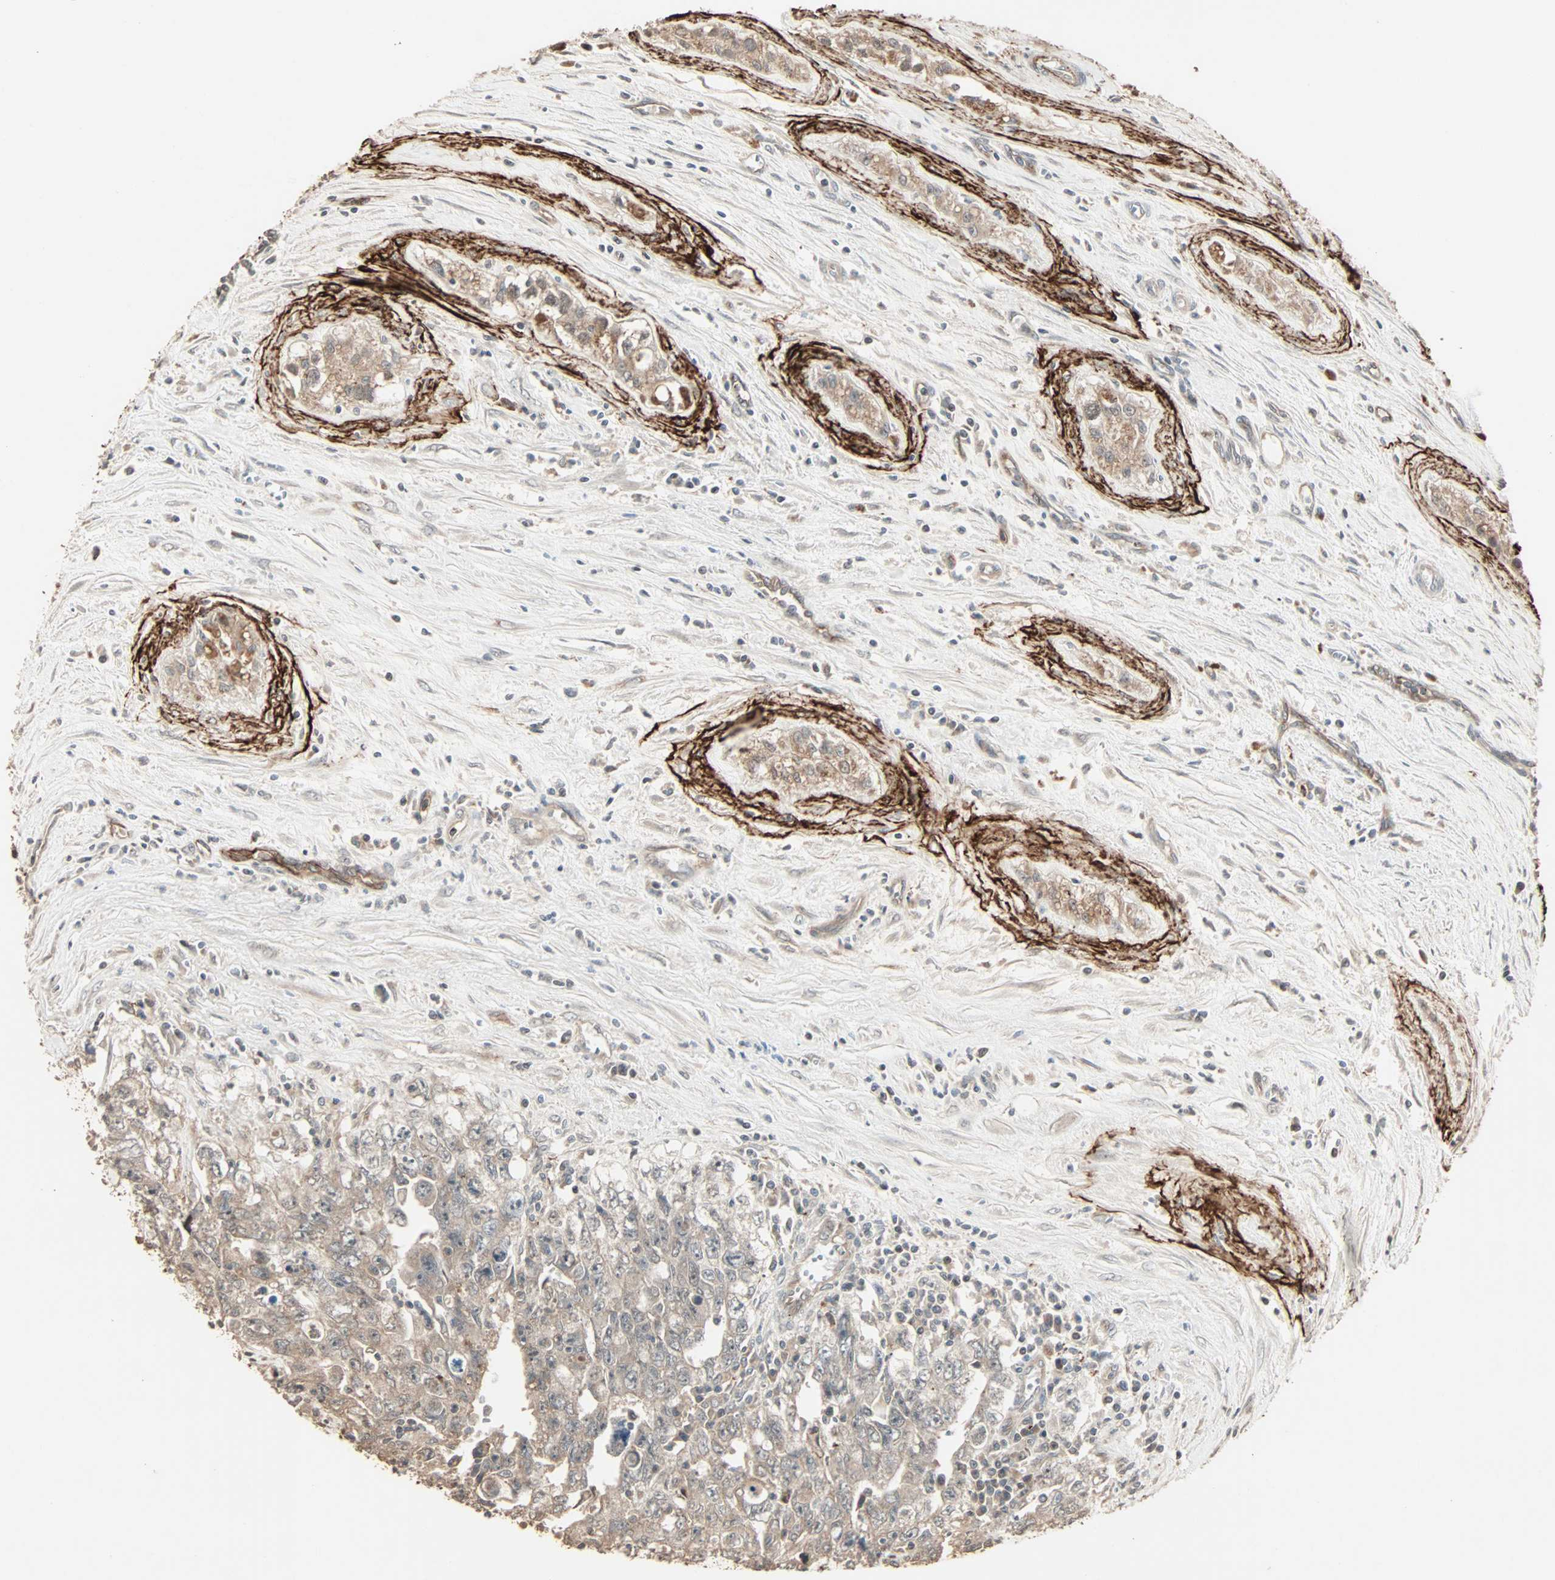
{"staining": {"intensity": "weak", "quantity": ">75%", "location": "cytoplasmic/membranous"}, "tissue": "testis cancer", "cell_type": "Tumor cells", "image_type": "cancer", "snomed": [{"axis": "morphology", "description": "Carcinoma, Embryonal, NOS"}, {"axis": "topography", "description": "Testis"}], "caption": "Weak cytoplasmic/membranous expression is present in approximately >75% of tumor cells in embryonal carcinoma (testis). (IHC, brightfield microscopy, high magnification).", "gene": "CALCRL", "patient": {"sex": "male", "age": 28}}